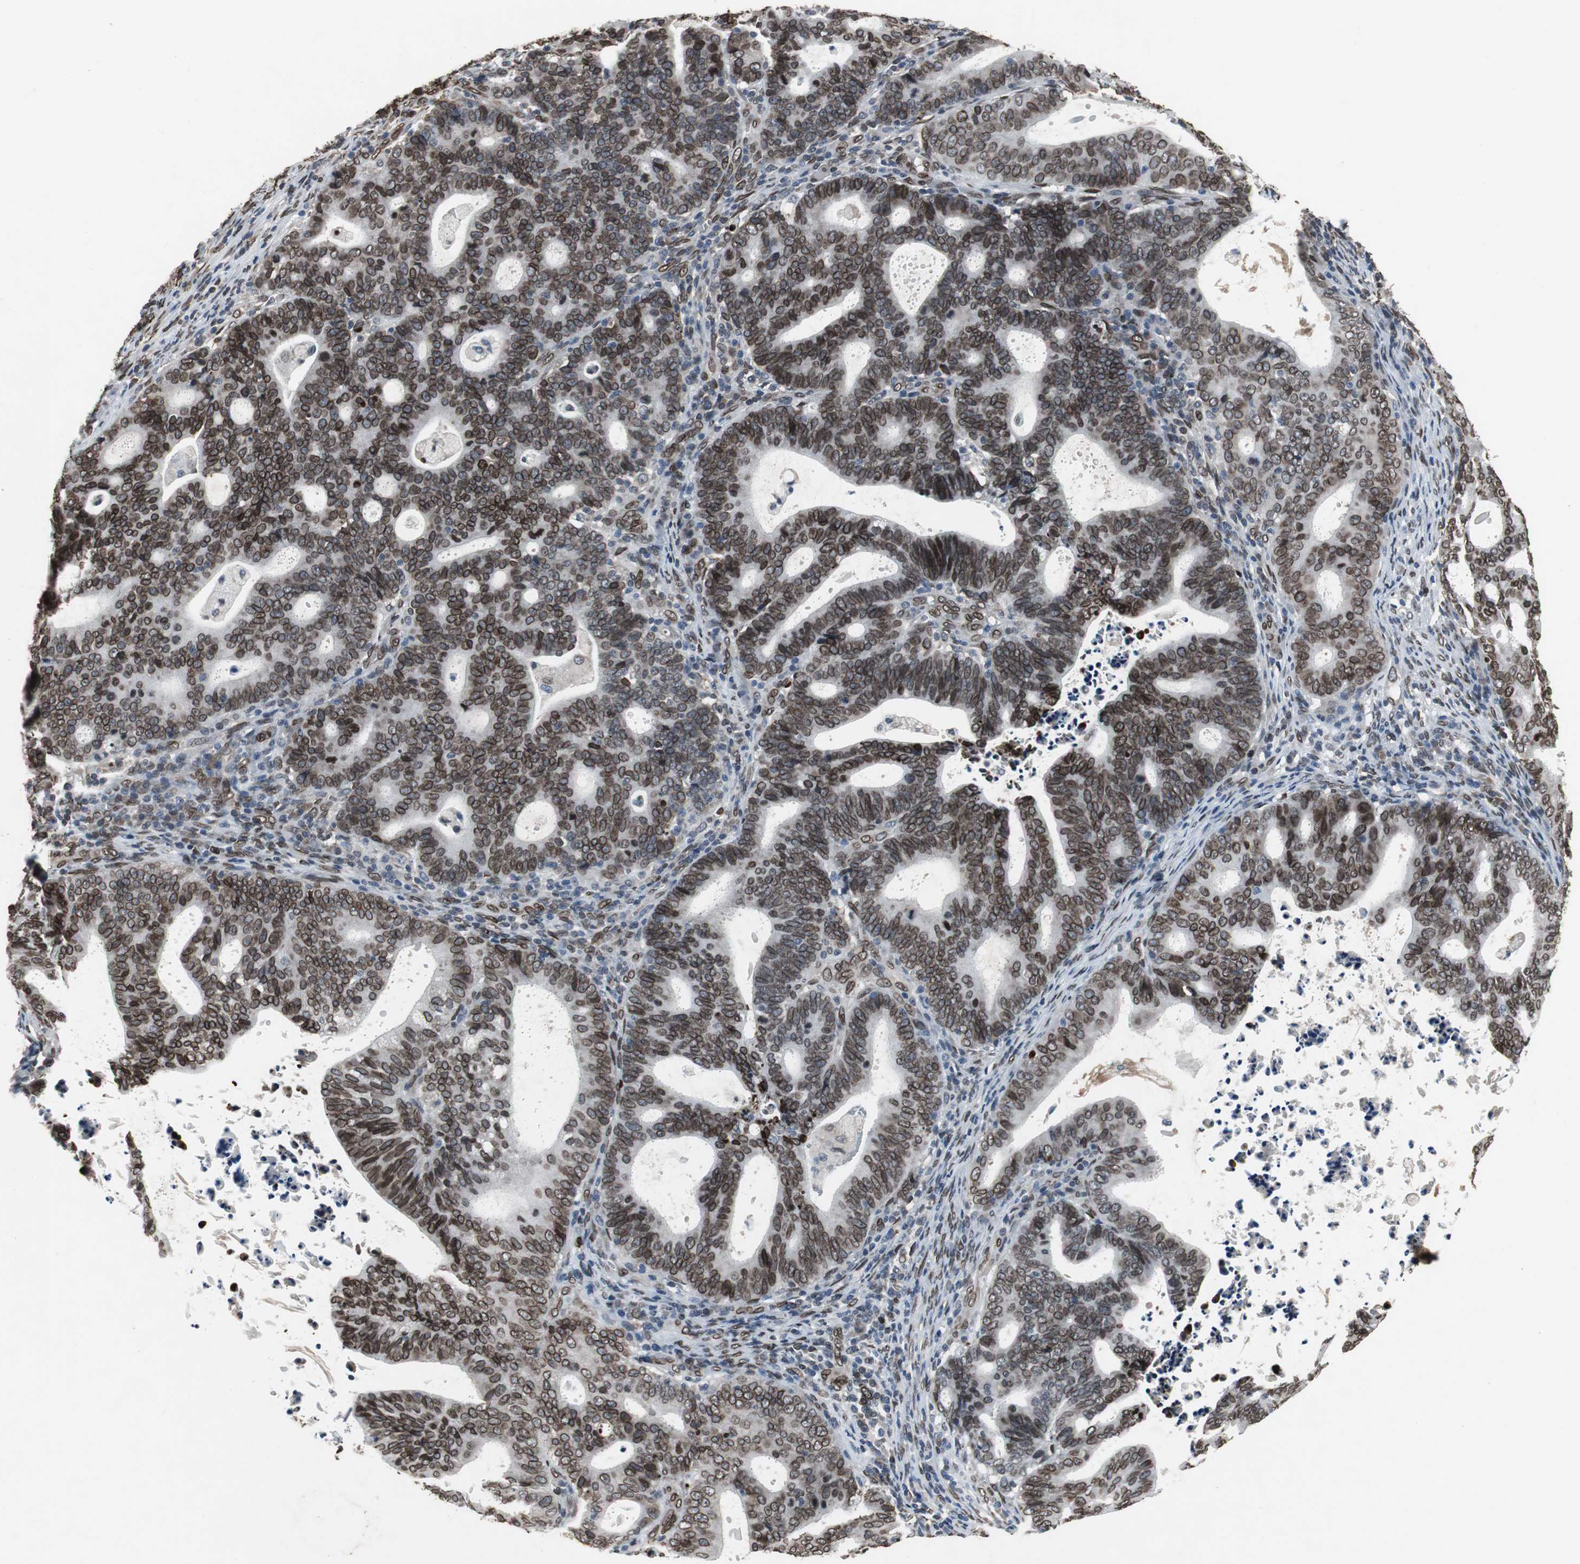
{"staining": {"intensity": "strong", "quantity": ">75%", "location": "cytoplasmic/membranous,nuclear"}, "tissue": "endometrial cancer", "cell_type": "Tumor cells", "image_type": "cancer", "snomed": [{"axis": "morphology", "description": "Adenocarcinoma, NOS"}, {"axis": "topography", "description": "Uterus"}], "caption": "Endometrial cancer stained for a protein exhibits strong cytoplasmic/membranous and nuclear positivity in tumor cells.", "gene": "LMNA", "patient": {"sex": "female", "age": 83}}